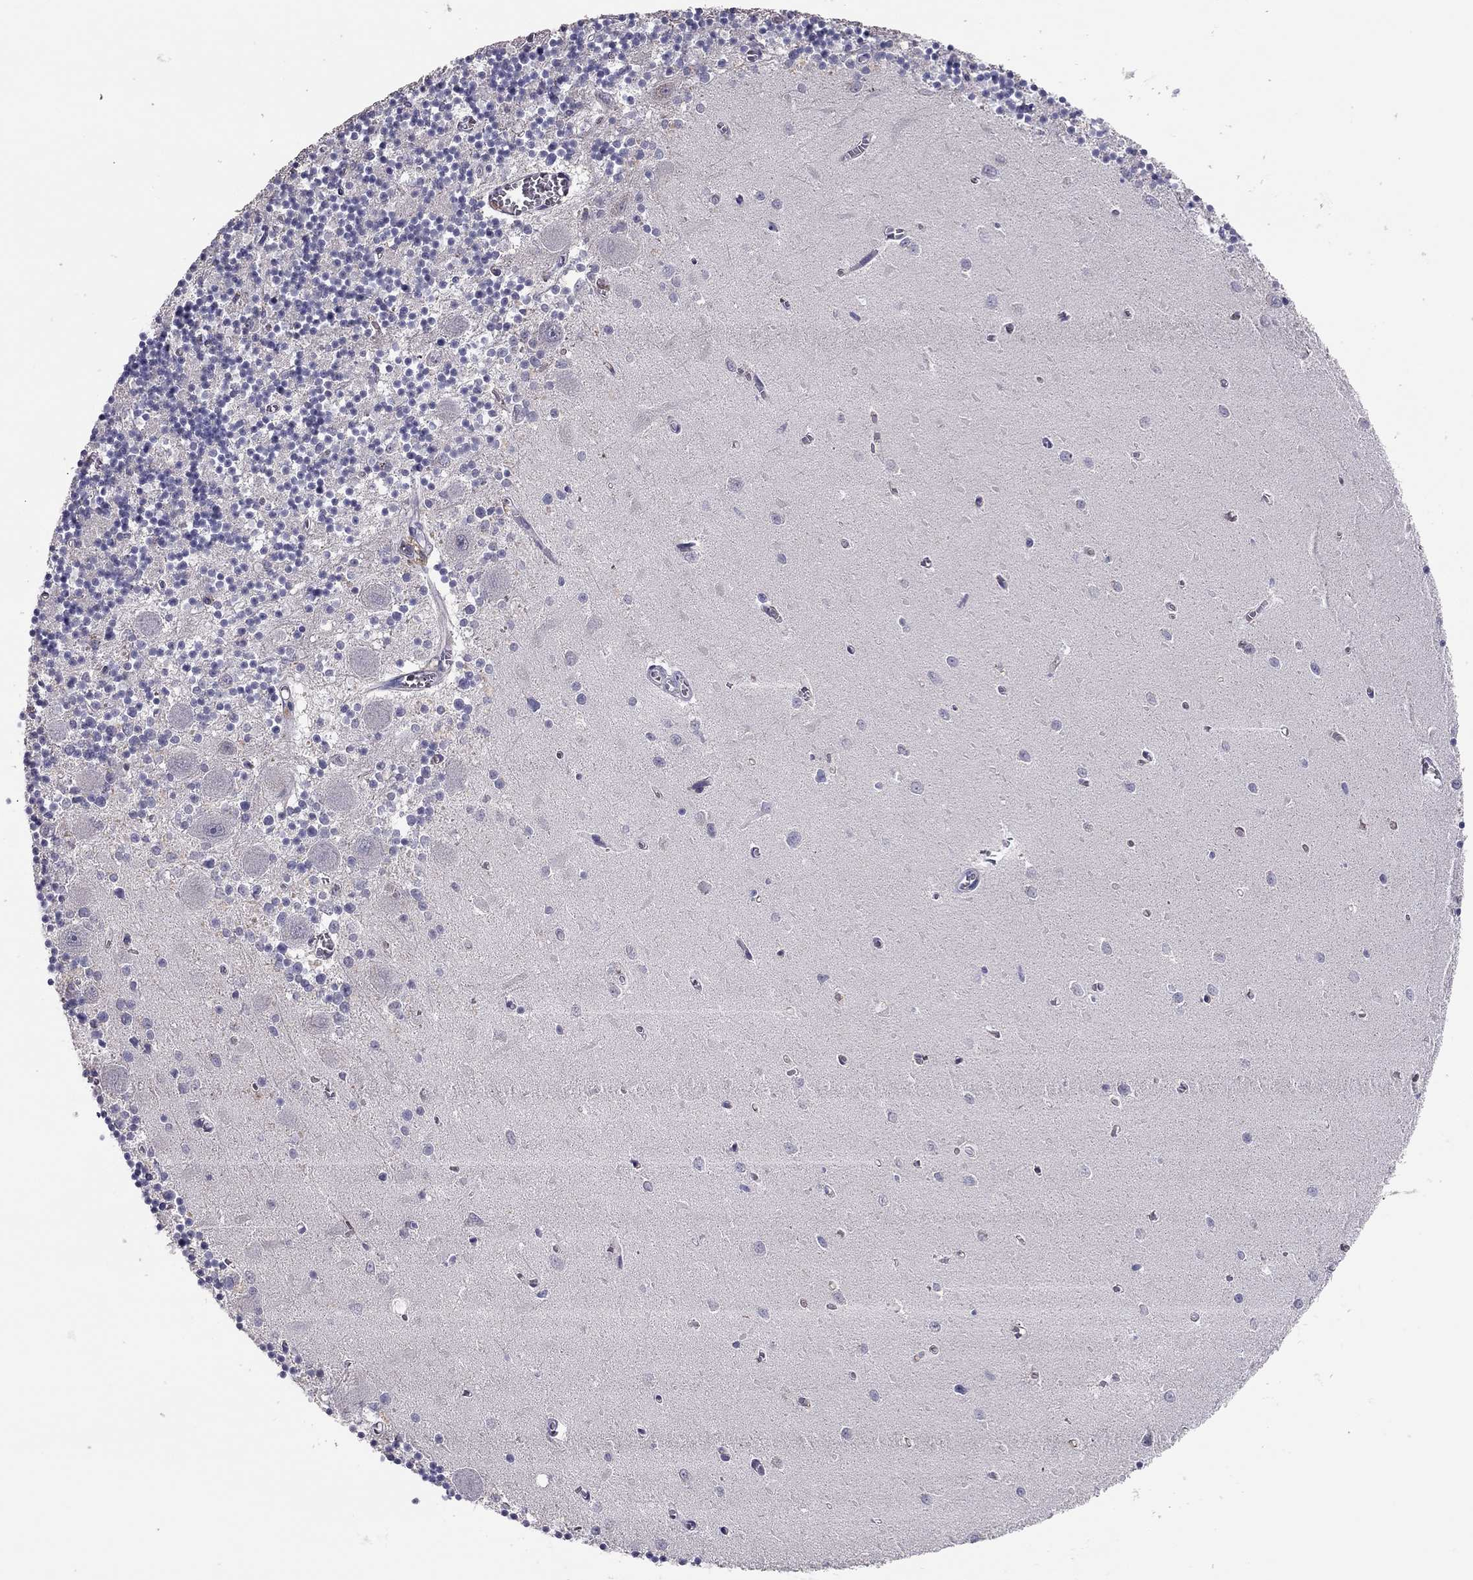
{"staining": {"intensity": "negative", "quantity": "none", "location": "none"}, "tissue": "cerebellum", "cell_type": "Cells in granular layer", "image_type": "normal", "snomed": [{"axis": "morphology", "description": "Normal tissue, NOS"}, {"axis": "topography", "description": "Cerebellum"}], "caption": "High power microscopy photomicrograph of an IHC image of normal cerebellum, revealing no significant staining in cells in granular layer.", "gene": "SCARB1", "patient": {"sex": "female", "age": 64}}